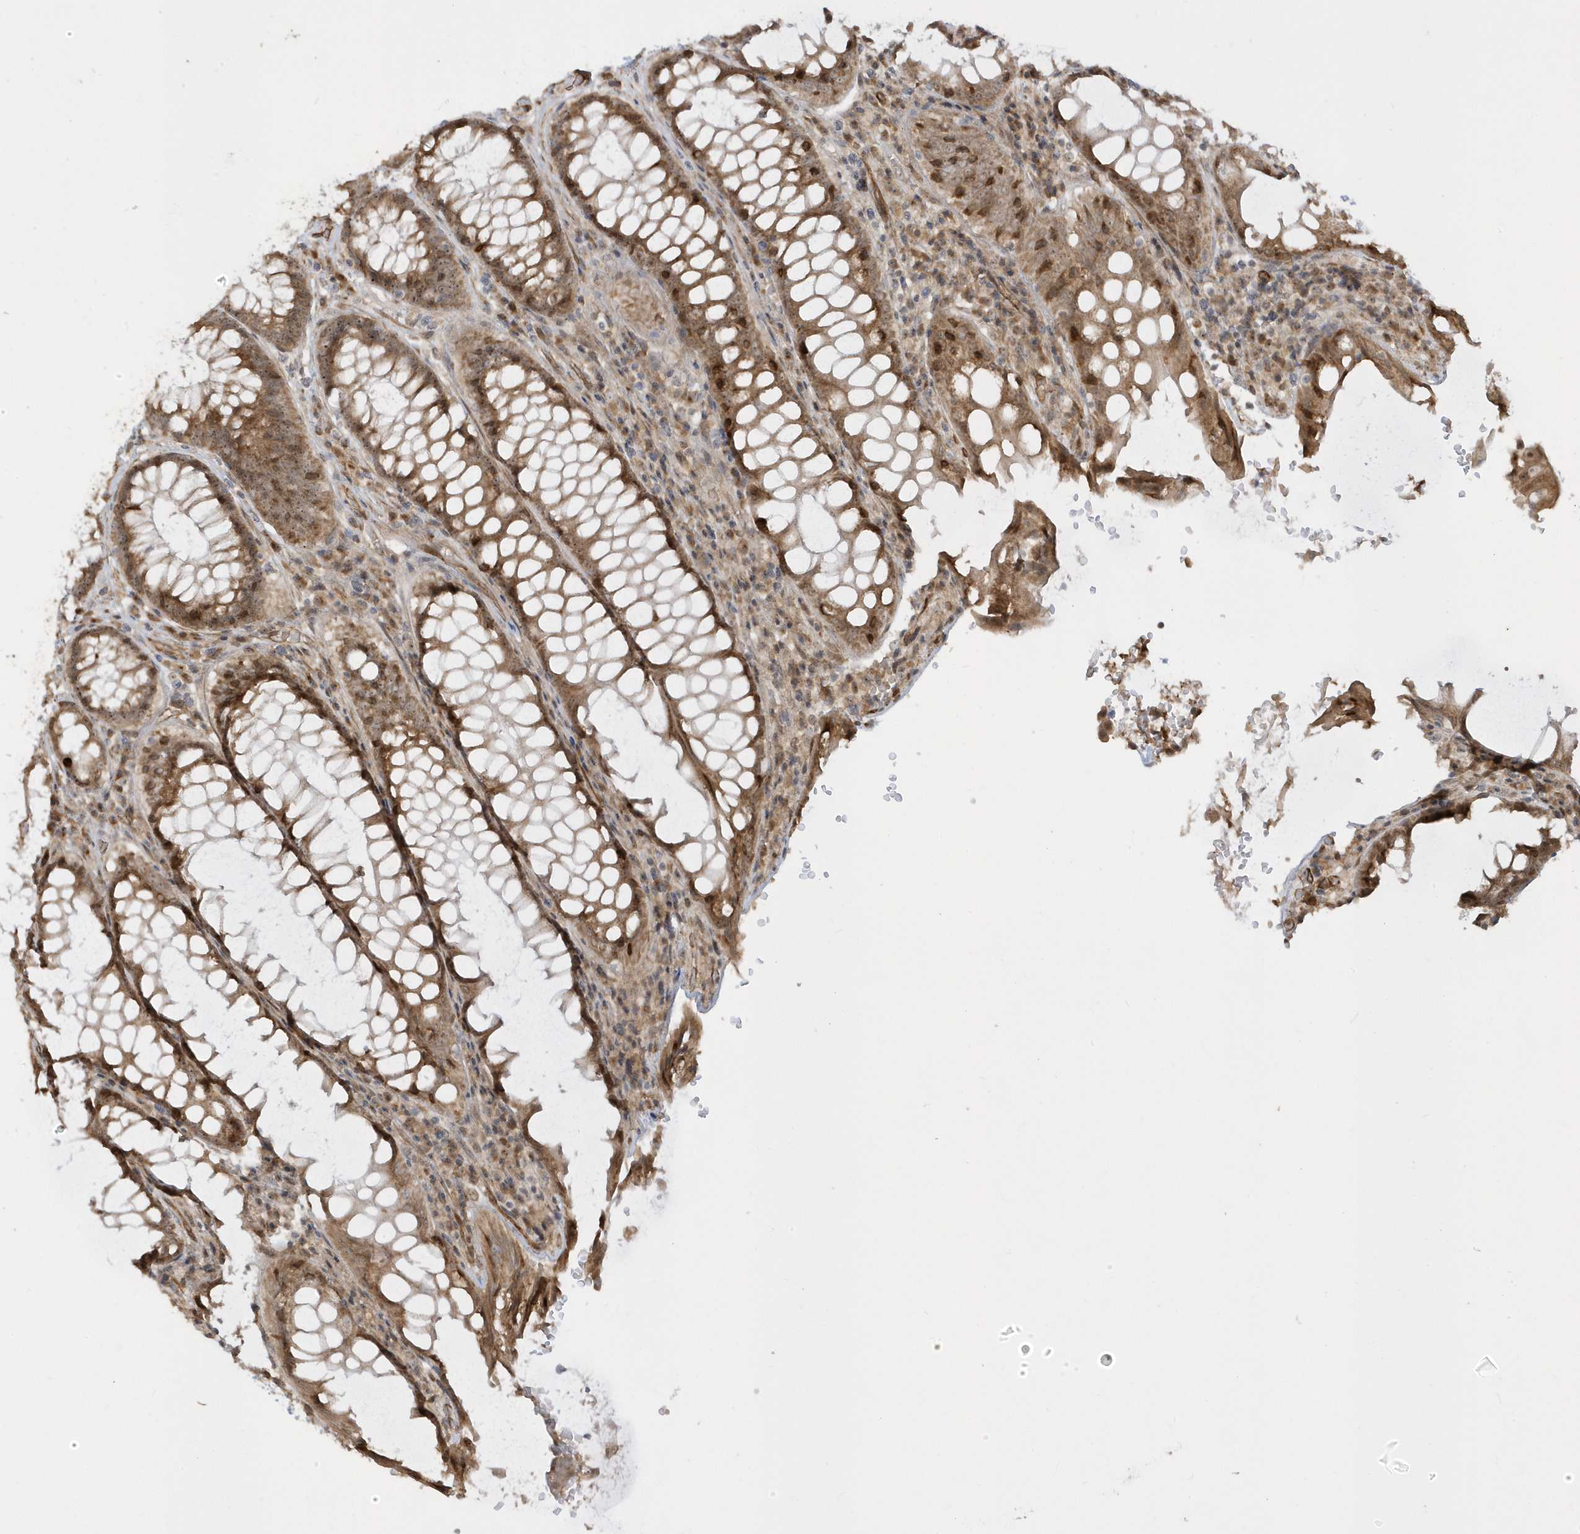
{"staining": {"intensity": "moderate", "quantity": ">75%", "location": "cytoplasmic/membranous,nuclear"}, "tissue": "rectum", "cell_type": "Glandular cells", "image_type": "normal", "snomed": [{"axis": "morphology", "description": "Normal tissue, NOS"}, {"axis": "topography", "description": "Rectum"}], "caption": "Moderate cytoplasmic/membranous,nuclear staining for a protein is present in about >75% of glandular cells of normal rectum using immunohistochemistry (IHC).", "gene": "ECM2", "patient": {"sex": "male", "age": 64}}